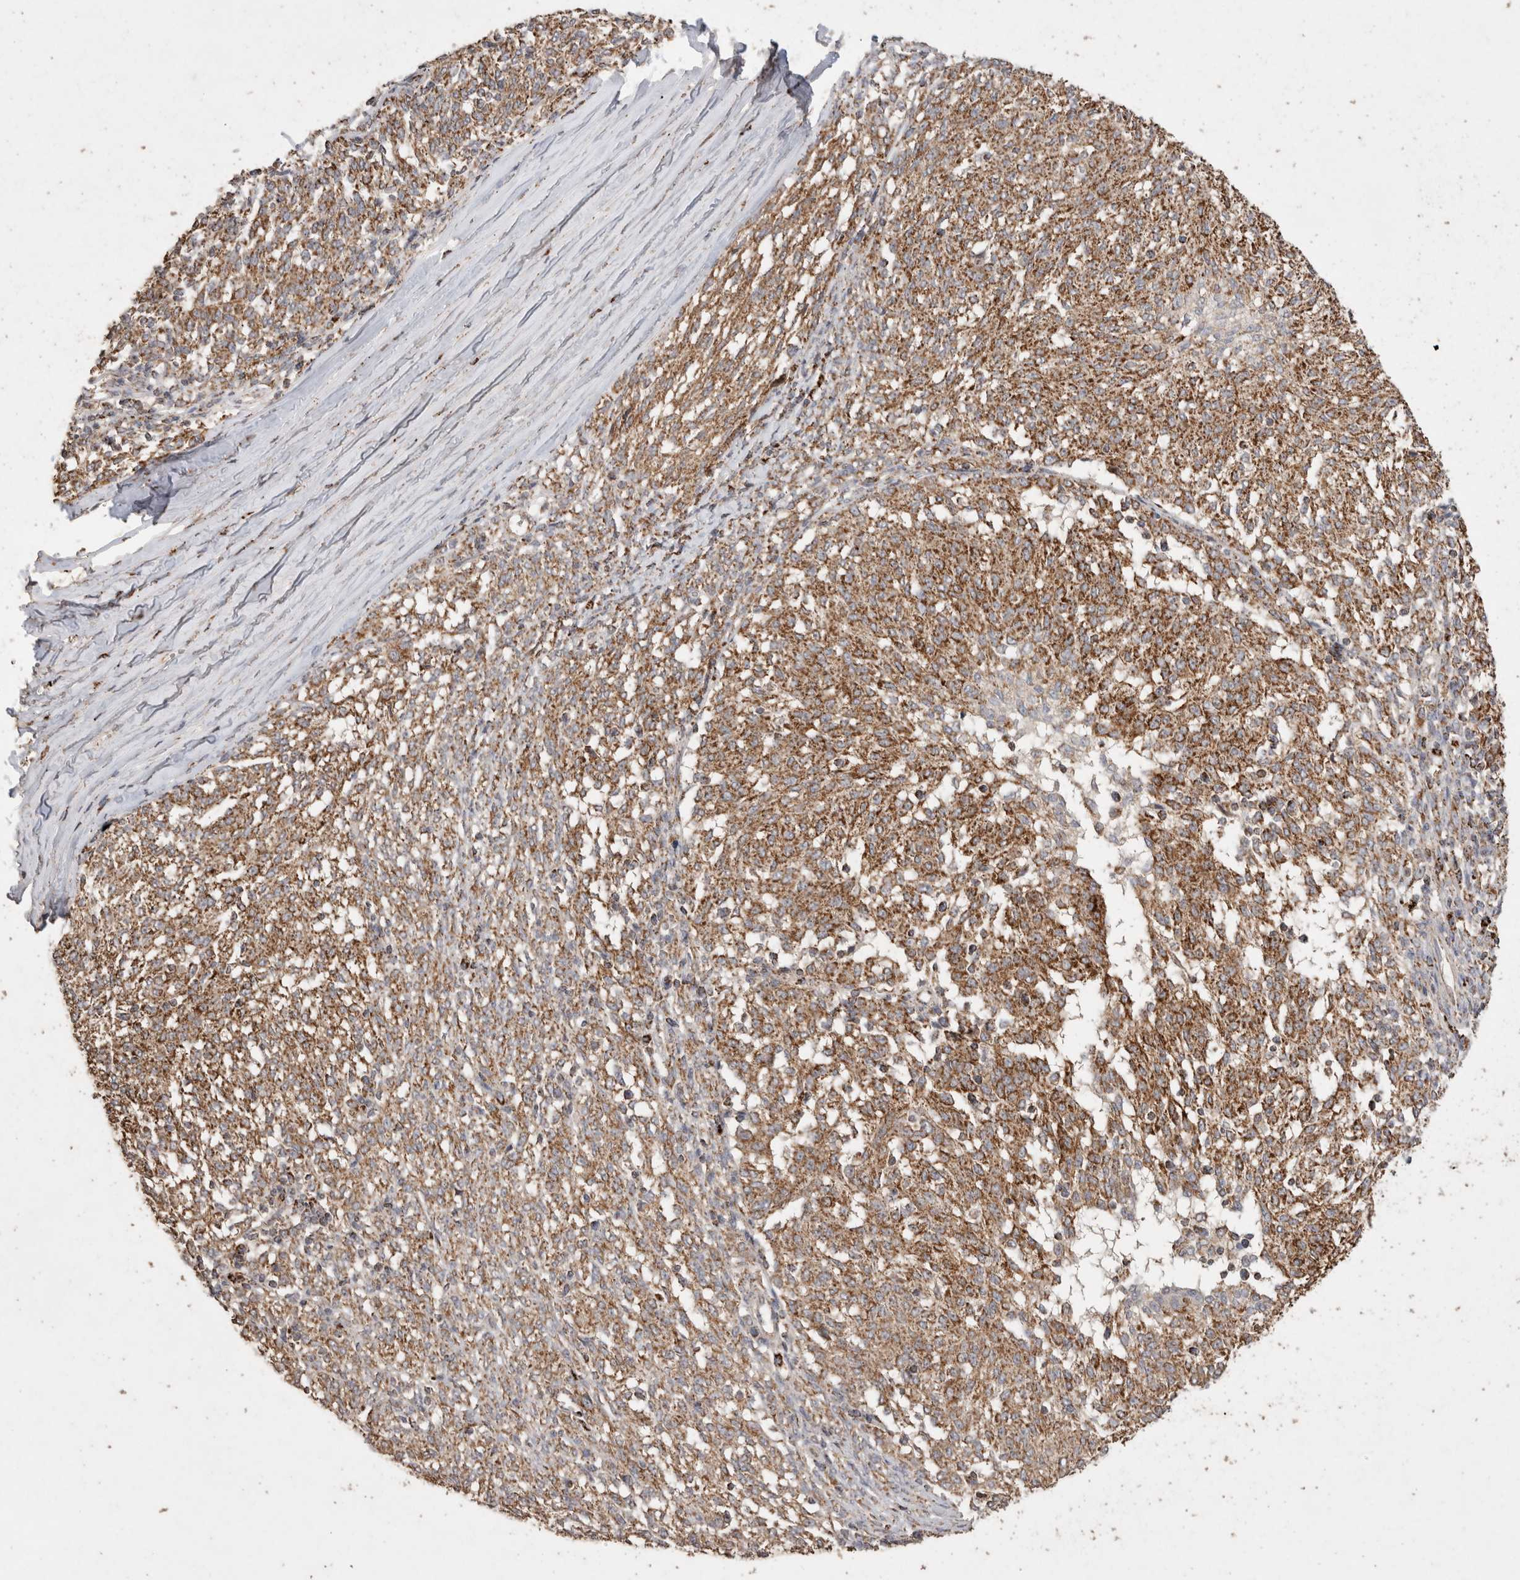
{"staining": {"intensity": "moderate", "quantity": ">75%", "location": "cytoplasmic/membranous"}, "tissue": "melanoma", "cell_type": "Tumor cells", "image_type": "cancer", "snomed": [{"axis": "morphology", "description": "Malignant melanoma, NOS"}, {"axis": "topography", "description": "Skin"}], "caption": "Tumor cells exhibit medium levels of moderate cytoplasmic/membranous expression in about >75% of cells in human melanoma.", "gene": "ACADM", "patient": {"sex": "female", "age": 72}}